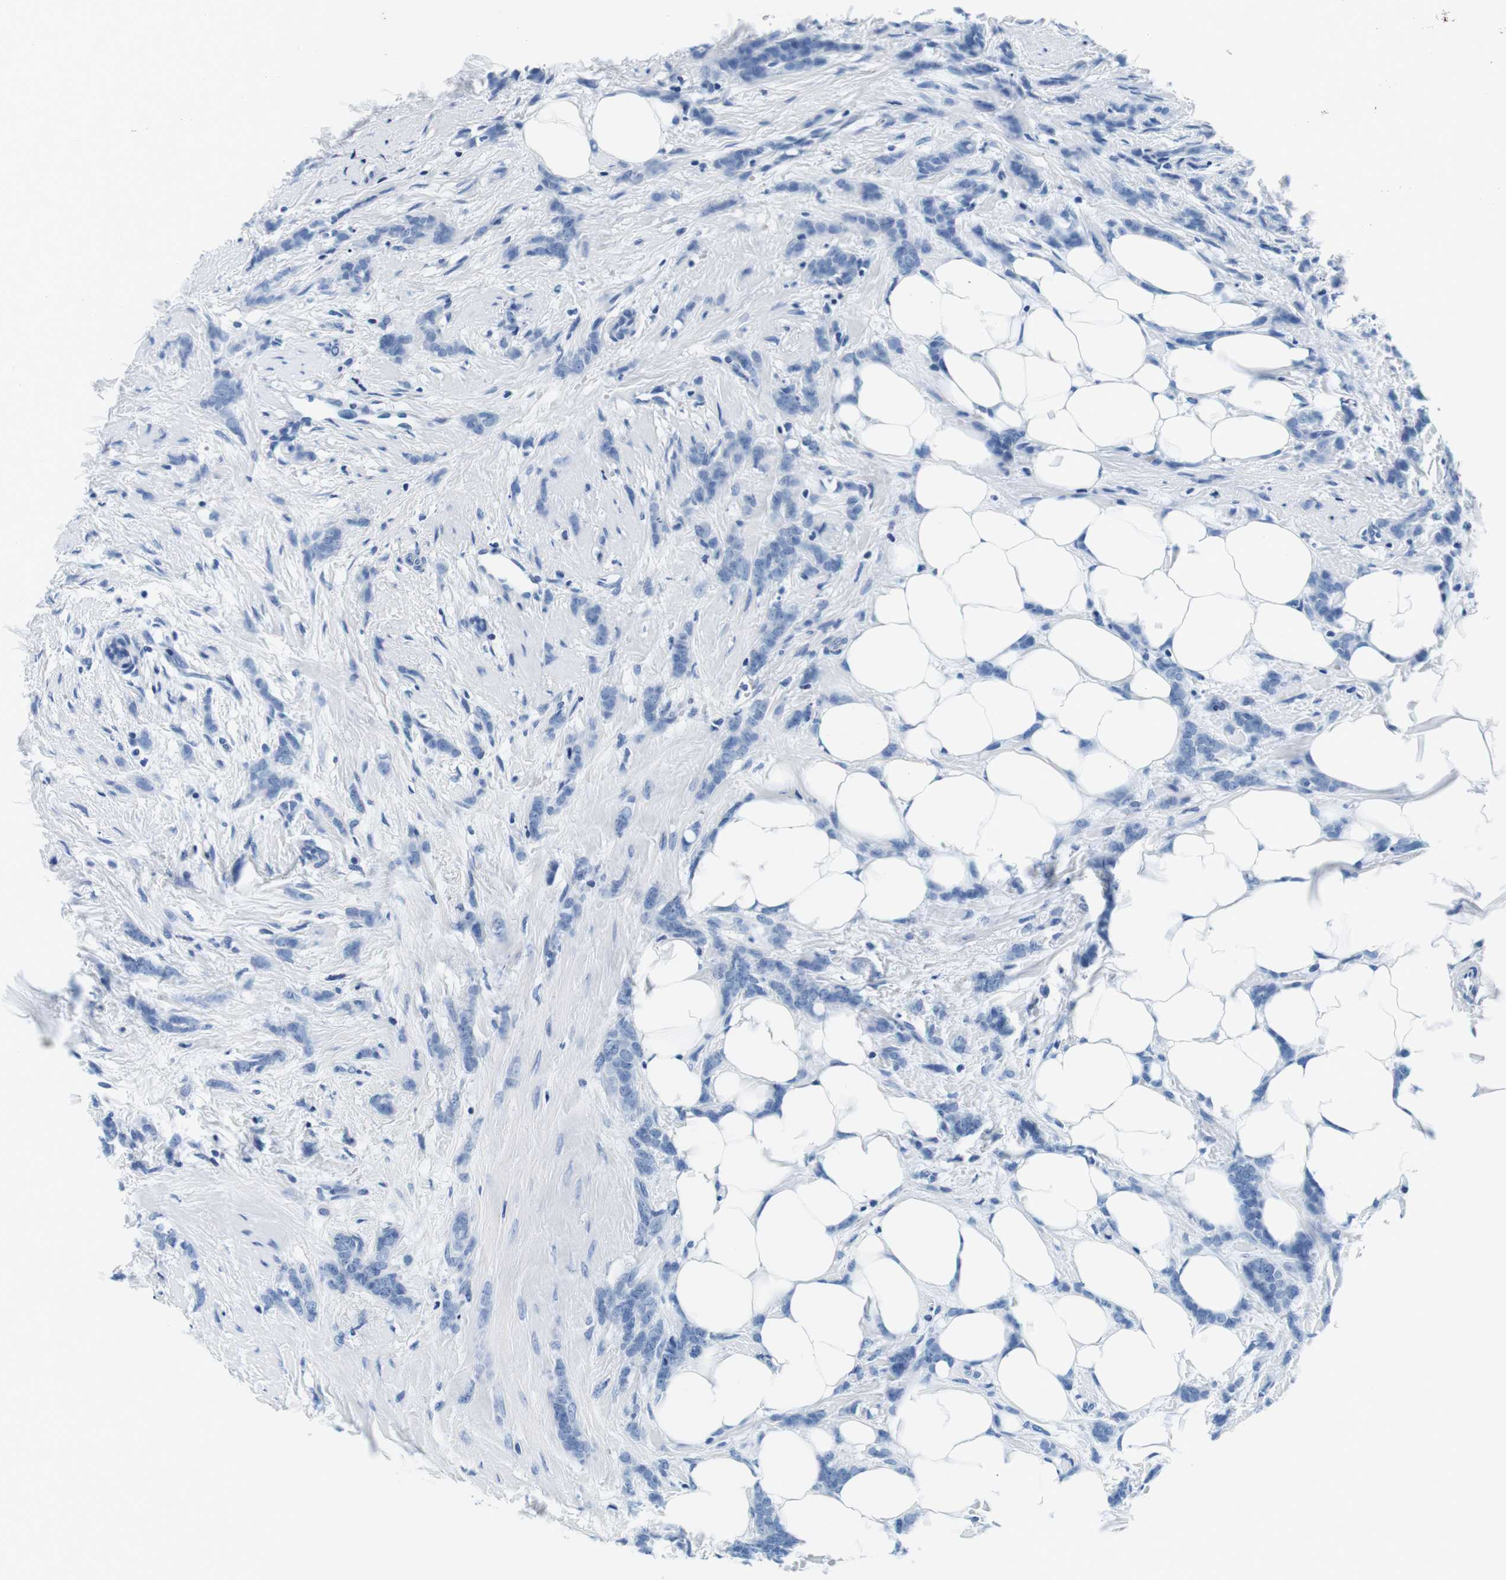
{"staining": {"intensity": "negative", "quantity": "none", "location": "none"}, "tissue": "breast cancer", "cell_type": "Tumor cells", "image_type": "cancer", "snomed": [{"axis": "morphology", "description": "Lobular carcinoma, in situ"}, {"axis": "morphology", "description": "Lobular carcinoma"}, {"axis": "topography", "description": "Breast"}], "caption": "Tumor cells are negative for protein expression in human lobular carcinoma in situ (breast).", "gene": "ELANE", "patient": {"sex": "female", "age": 41}}